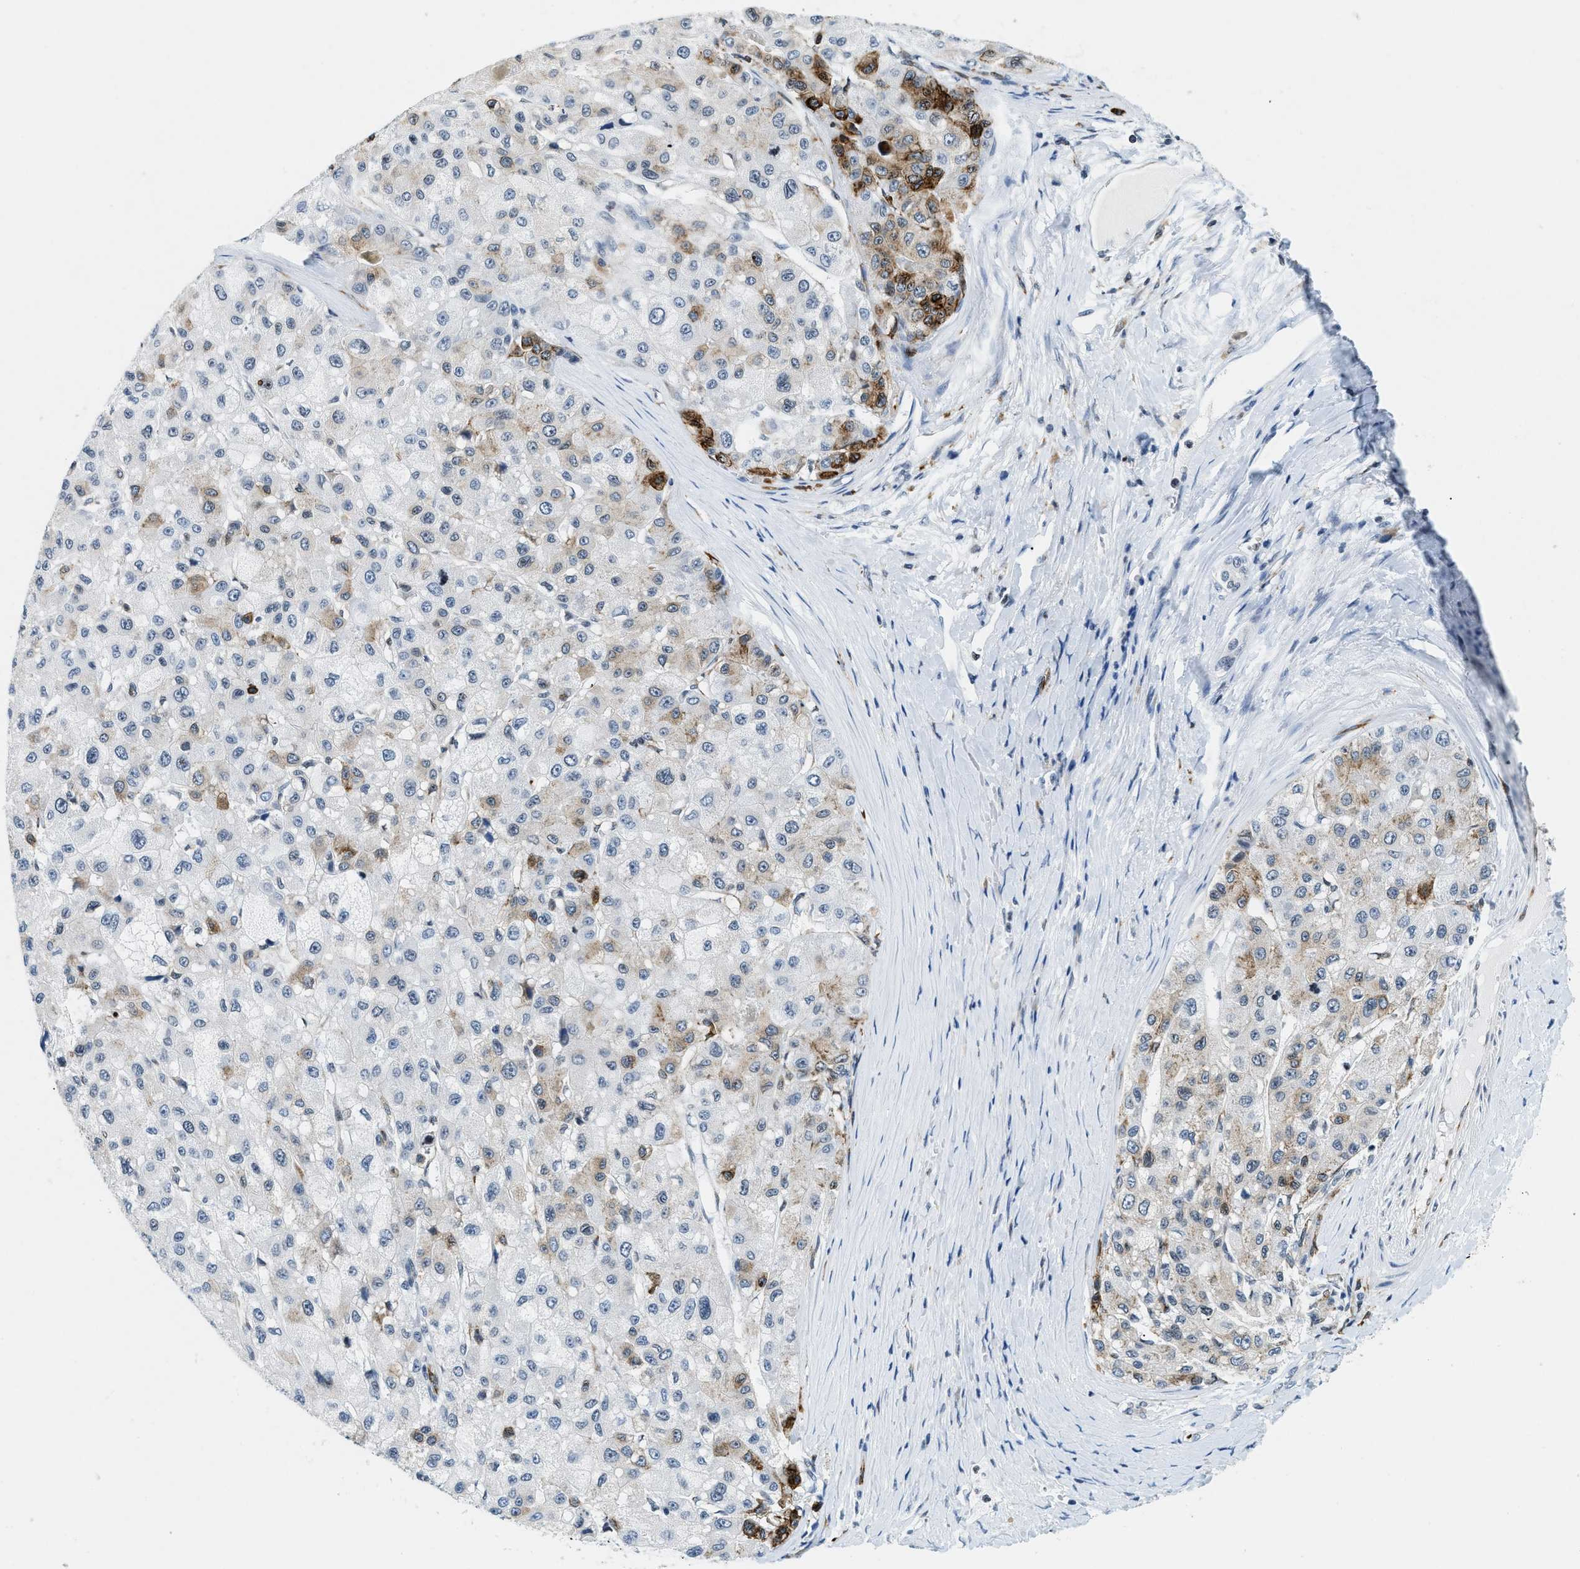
{"staining": {"intensity": "strong", "quantity": "<25%", "location": "cytoplasmic/membranous"}, "tissue": "liver cancer", "cell_type": "Tumor cells", "image_type": "cancer", "snomed": [{"axis": "morphology", "description": "Carcinoma, Hepatocellular, NOS"}, {"axis": "topography", "description": "Liver"}], "caption": "IHC of human hepatocellular carcinoma (liver) displays medium levels of strong cytoplasmic/membranous staining in about <25% of tumor cells. (DAB (3,3'-diaminobenzidine) = brown stain, brightfield microscopy at high magnification).", "gene": "UVRAG", "patient": {"sex": "male", "age": 80}}